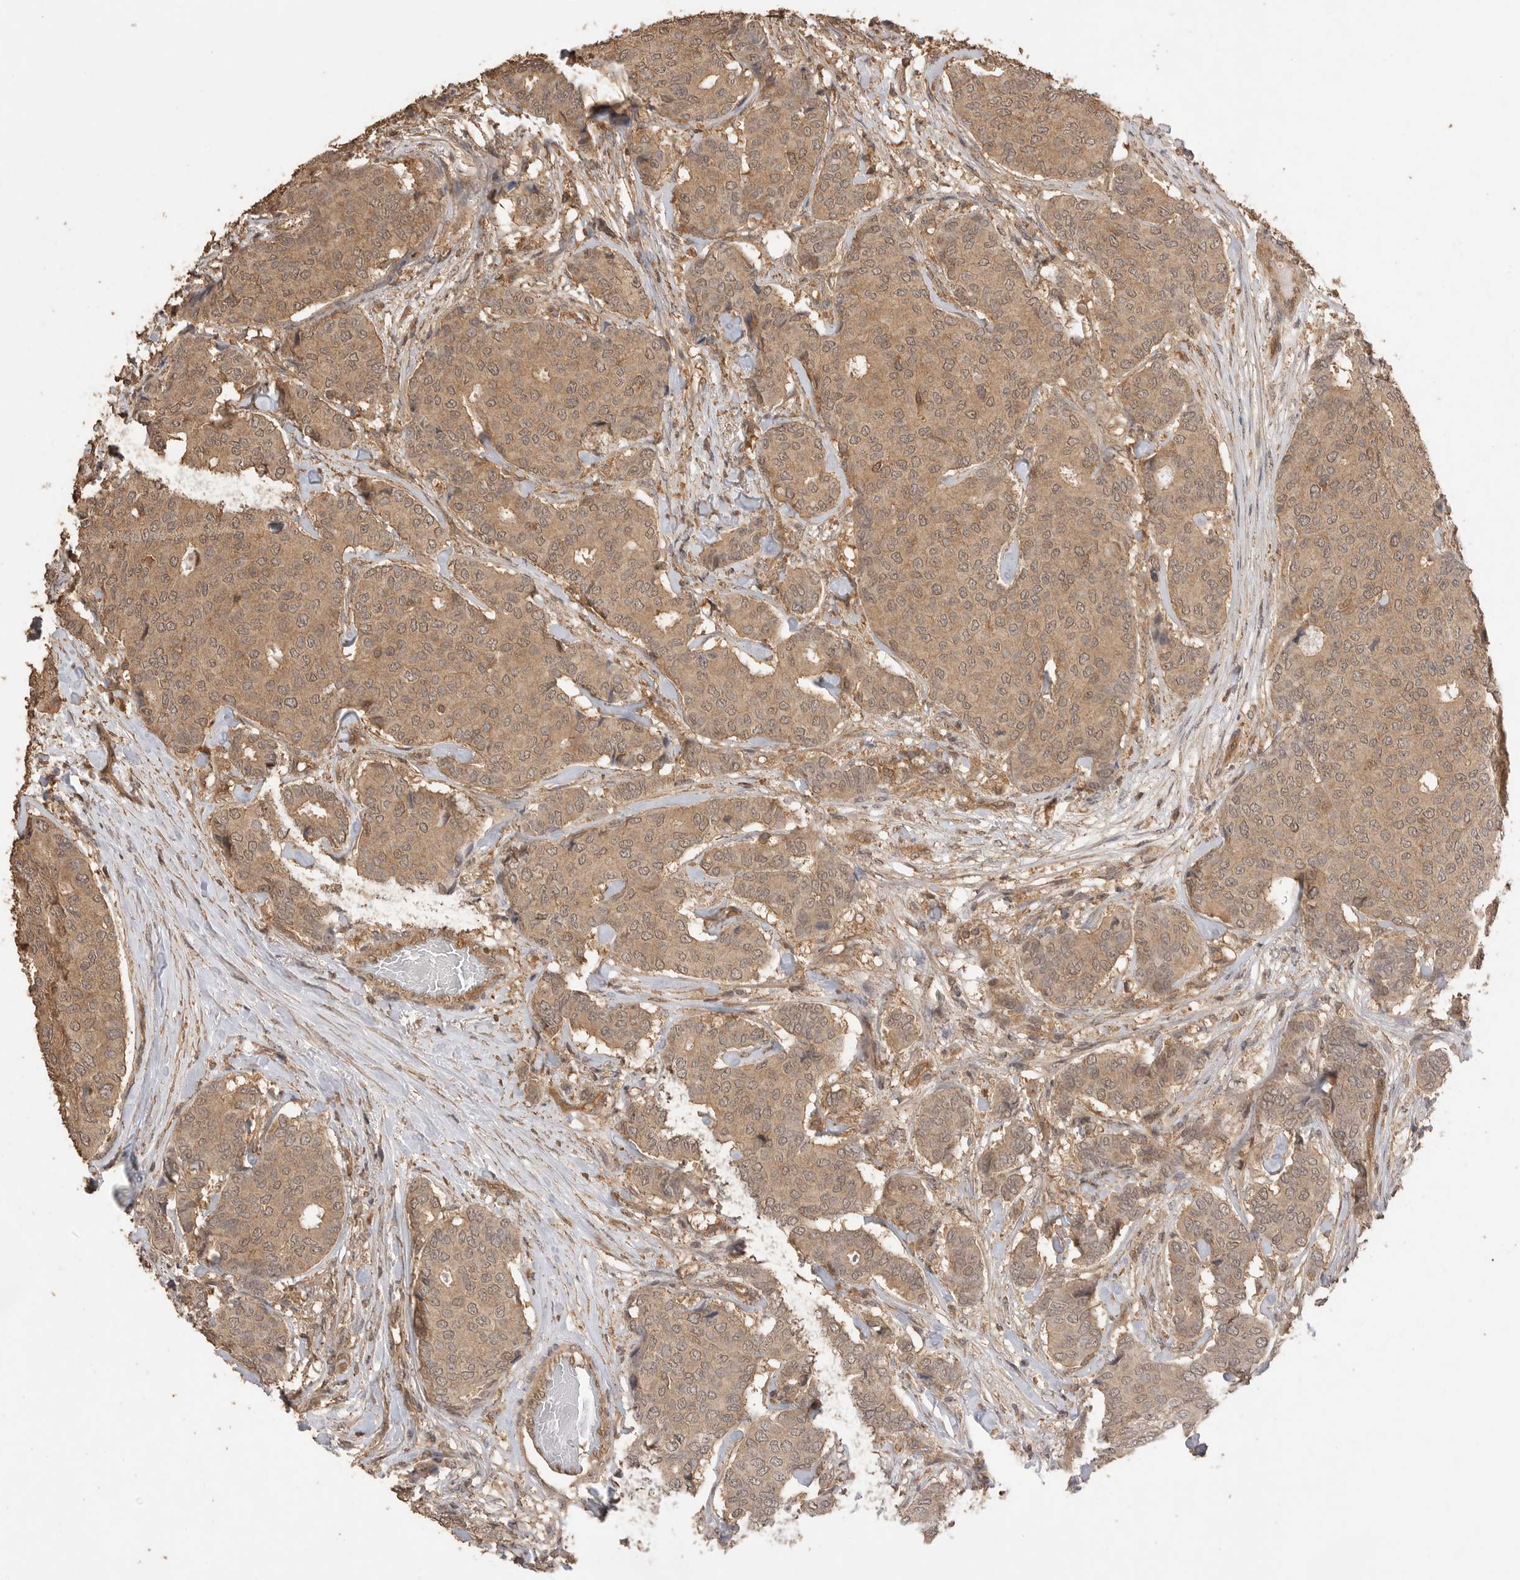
{"staining": {"intensity": "moderate", "quantity": ">75%", "location": "cytoplasmic/membranous,nuclear"}, "tissue": "breast cancer", "cell_type": "Tumor cells", "image_type": "cancer", "snomed": [{"axis": "morphology", "description": "Duct carcinoma"}, {"axis": "topography", "description": "Breast"}], "caption": "Tumor cells show moderate cytoplasmic/membranous and nuclear staining in about >75% of cells in breast invasive ductal carcinoma.", "gene": "MAP2K1", "patient": {"sex": "female", "age": 75}}